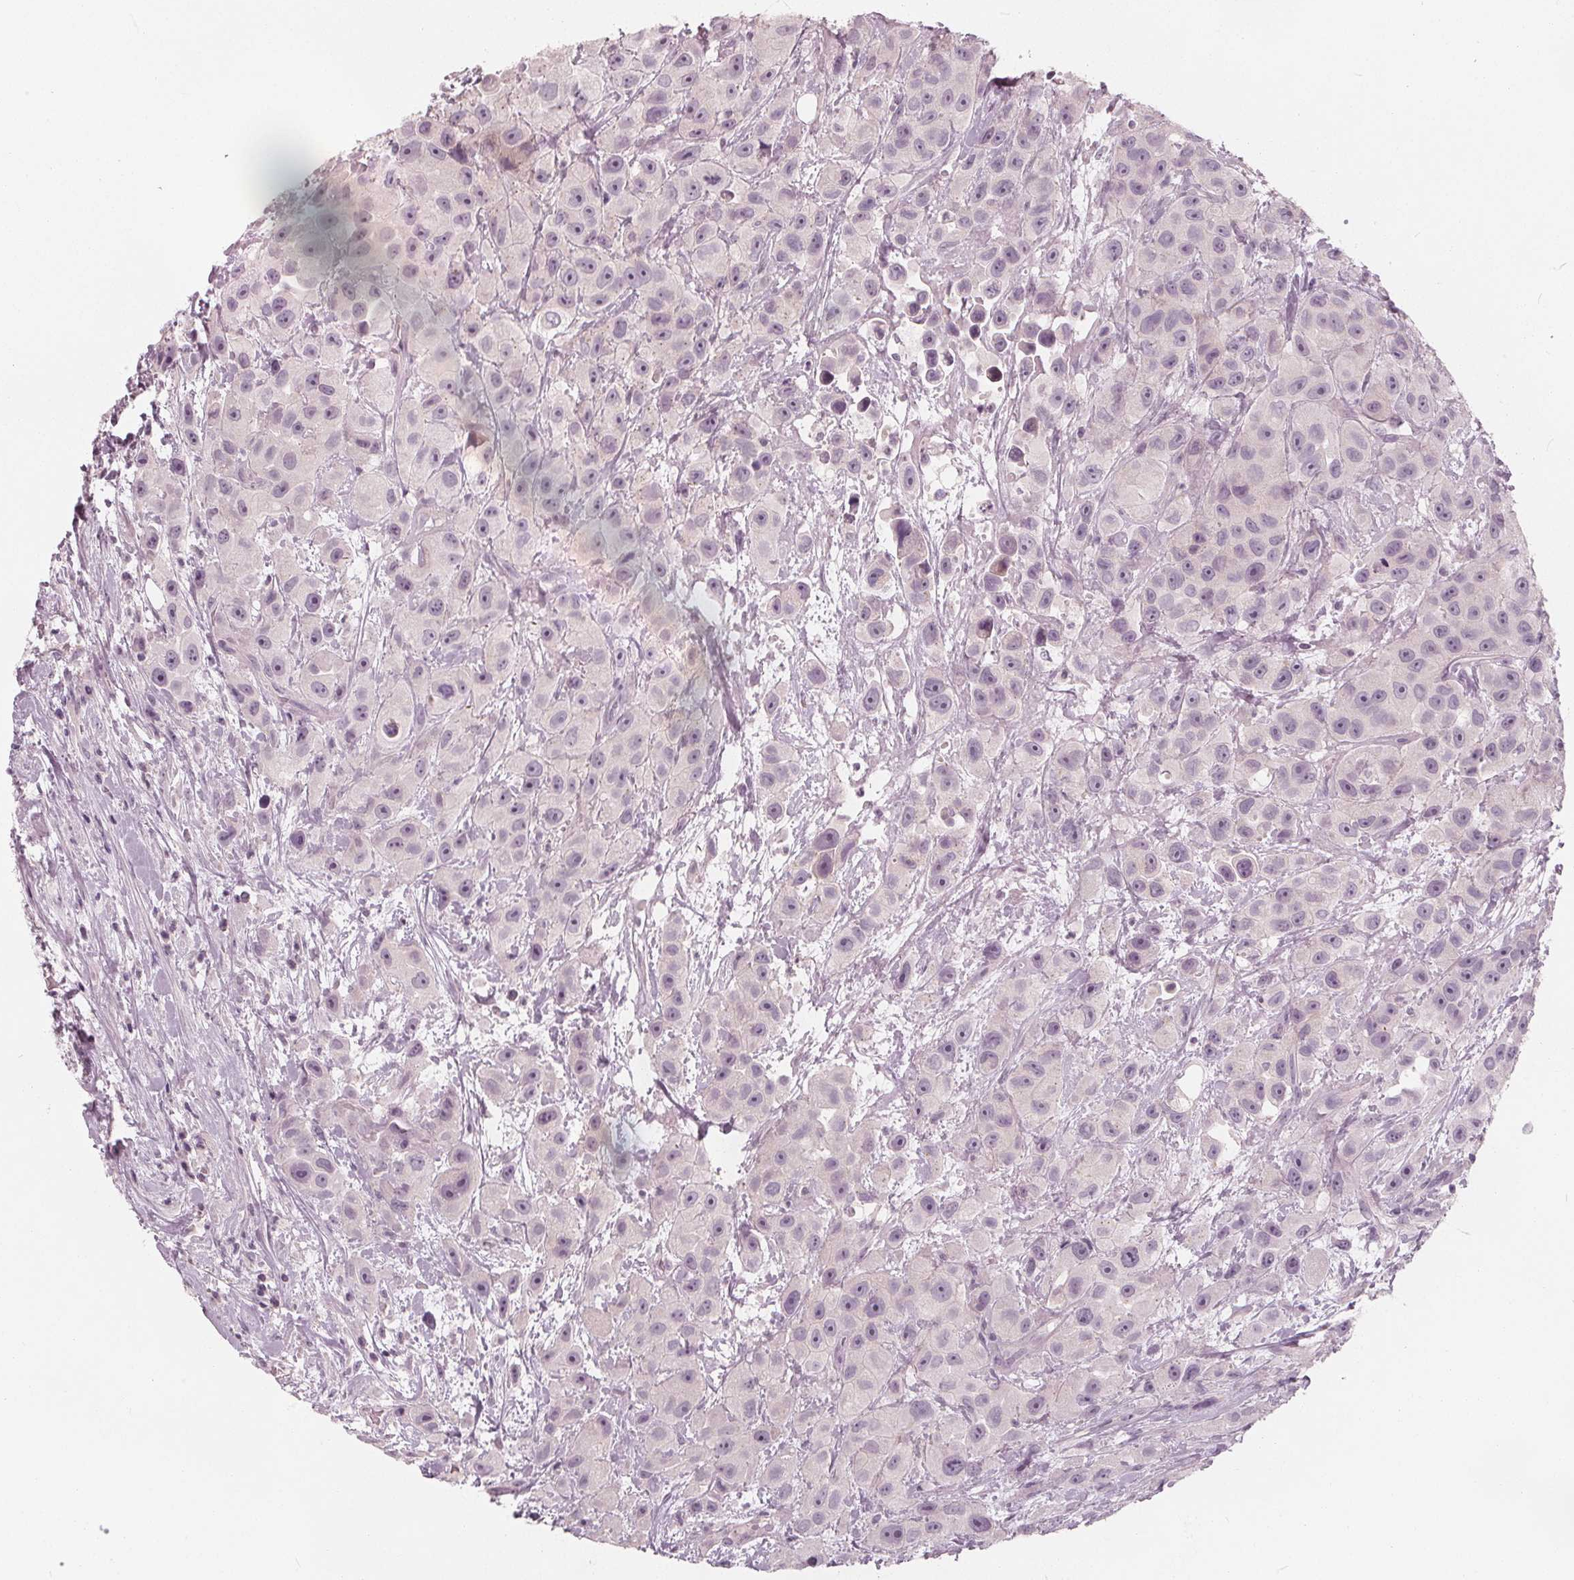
{"staining": {"intensity": "negative", "quantity": "none", "location": "none"}, "tissue": "urothelial cancer", "cell_type": "Tumor cells", "image_type": "cancer", "snomed": [{"axis": "morphology", "description": "Urothelial carcinoma, High grade"}, {"axis": "topography", "description": "Urinary bladder"}], "caption": "High power microscopy image of an immunohistochemistry photomicrograph of urothelial cancer, revealing no significant positivity in tumor cells.", "gene": "SAT2", "patient": {"sex": "male", "age": 79}}